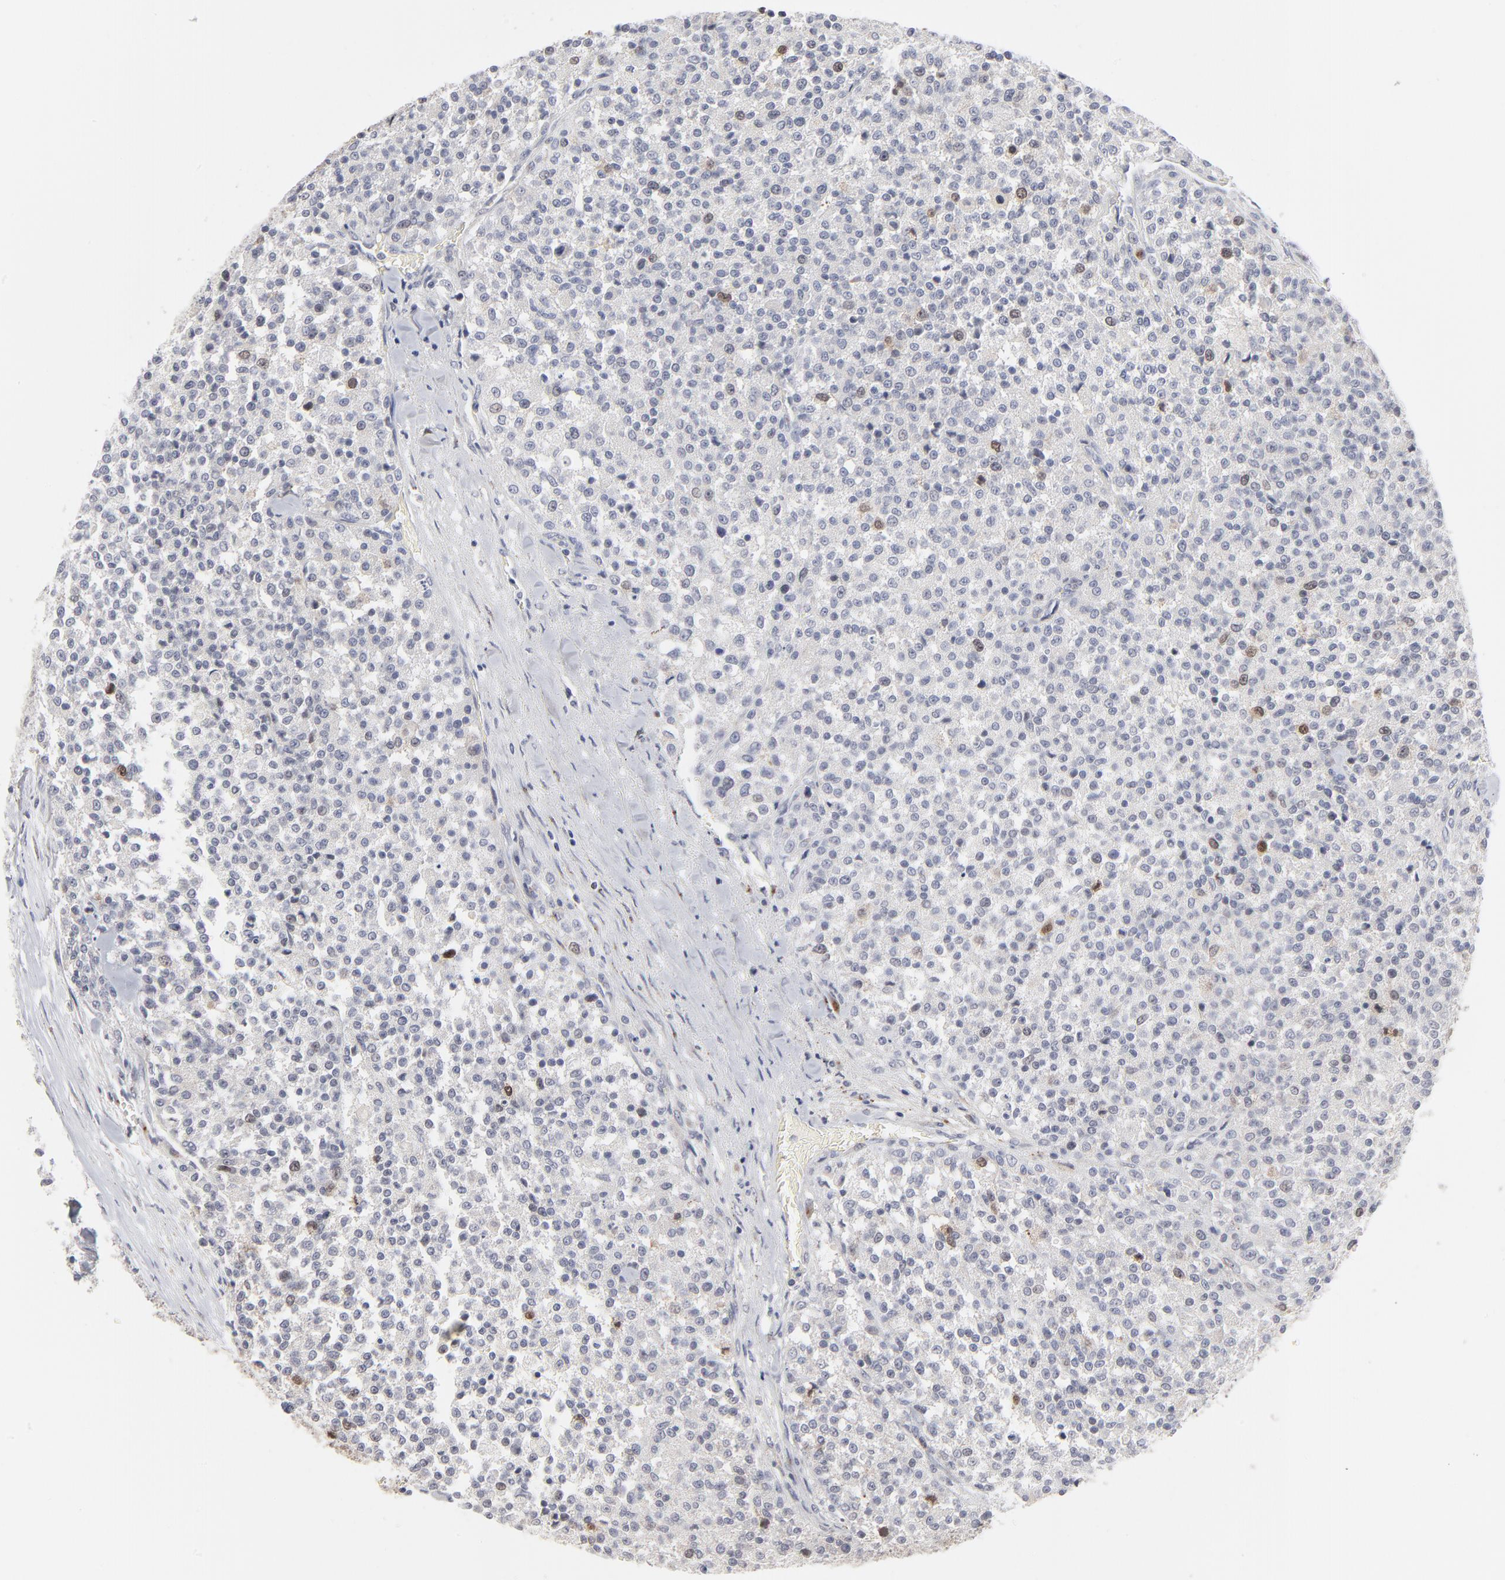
{"staining": {"intensity": "weak", "quantity": "<25%", "location": "nuclear"}, "tissue": "testis cancer", "cell_type": "Tumor cells", "image_type": "cancer", "snomed": [{"axis": "morphology", "description": "Seminoma, NOS"}, {"axis": "topography", "description": "Testis"}], "caption": "Immunohistochemistry of human seminoma (testis) reveals no expression in tumor cells.", "gene": "AURKA", "patient": {"sex": "male", "age": 59}}